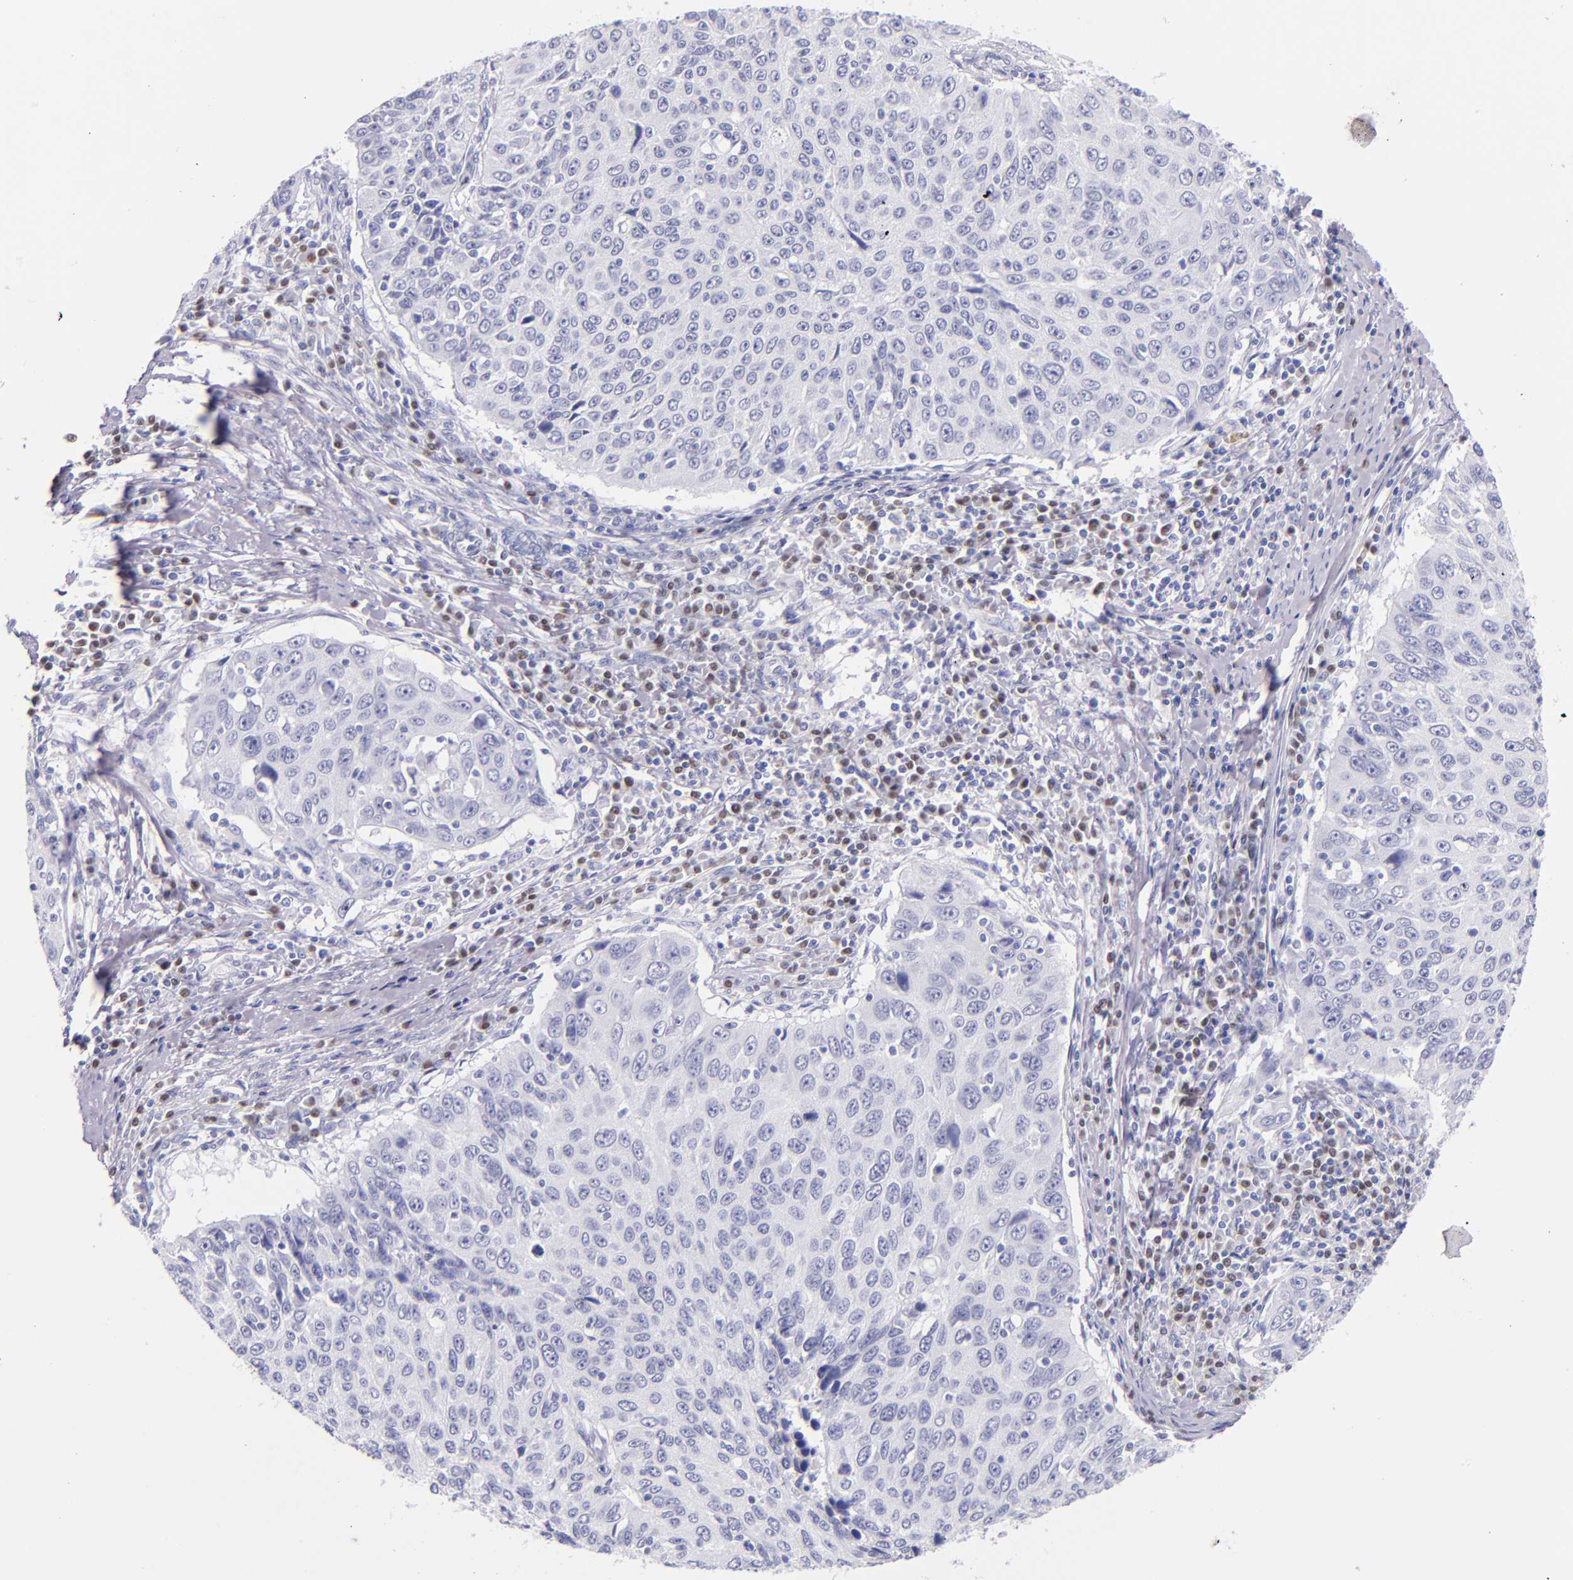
{"staining": {"intensity": "negative", "quantity": "none", "location": "none"}, "tissue": "cervical cancer", "cell_type": "Tumor cells", "image_type": "cancer", "snomed": [{"axis": "morphology", "description": "Squamous cell carcinoma, NOS"}, {"axis": "topography", "description": "Cervix"}], "caption": "Immunohistochemical staining of human cervical squamous cell carcinoma exhibits no significant expression in tumor cells. The staining was performed using DAB to visualize the protein expression in brown, while the nuclei were stained in blue with hematoxylin (Magnification: 20x).", "gene": "IRF4", "patient": {"sex": "female", "age": 53}}